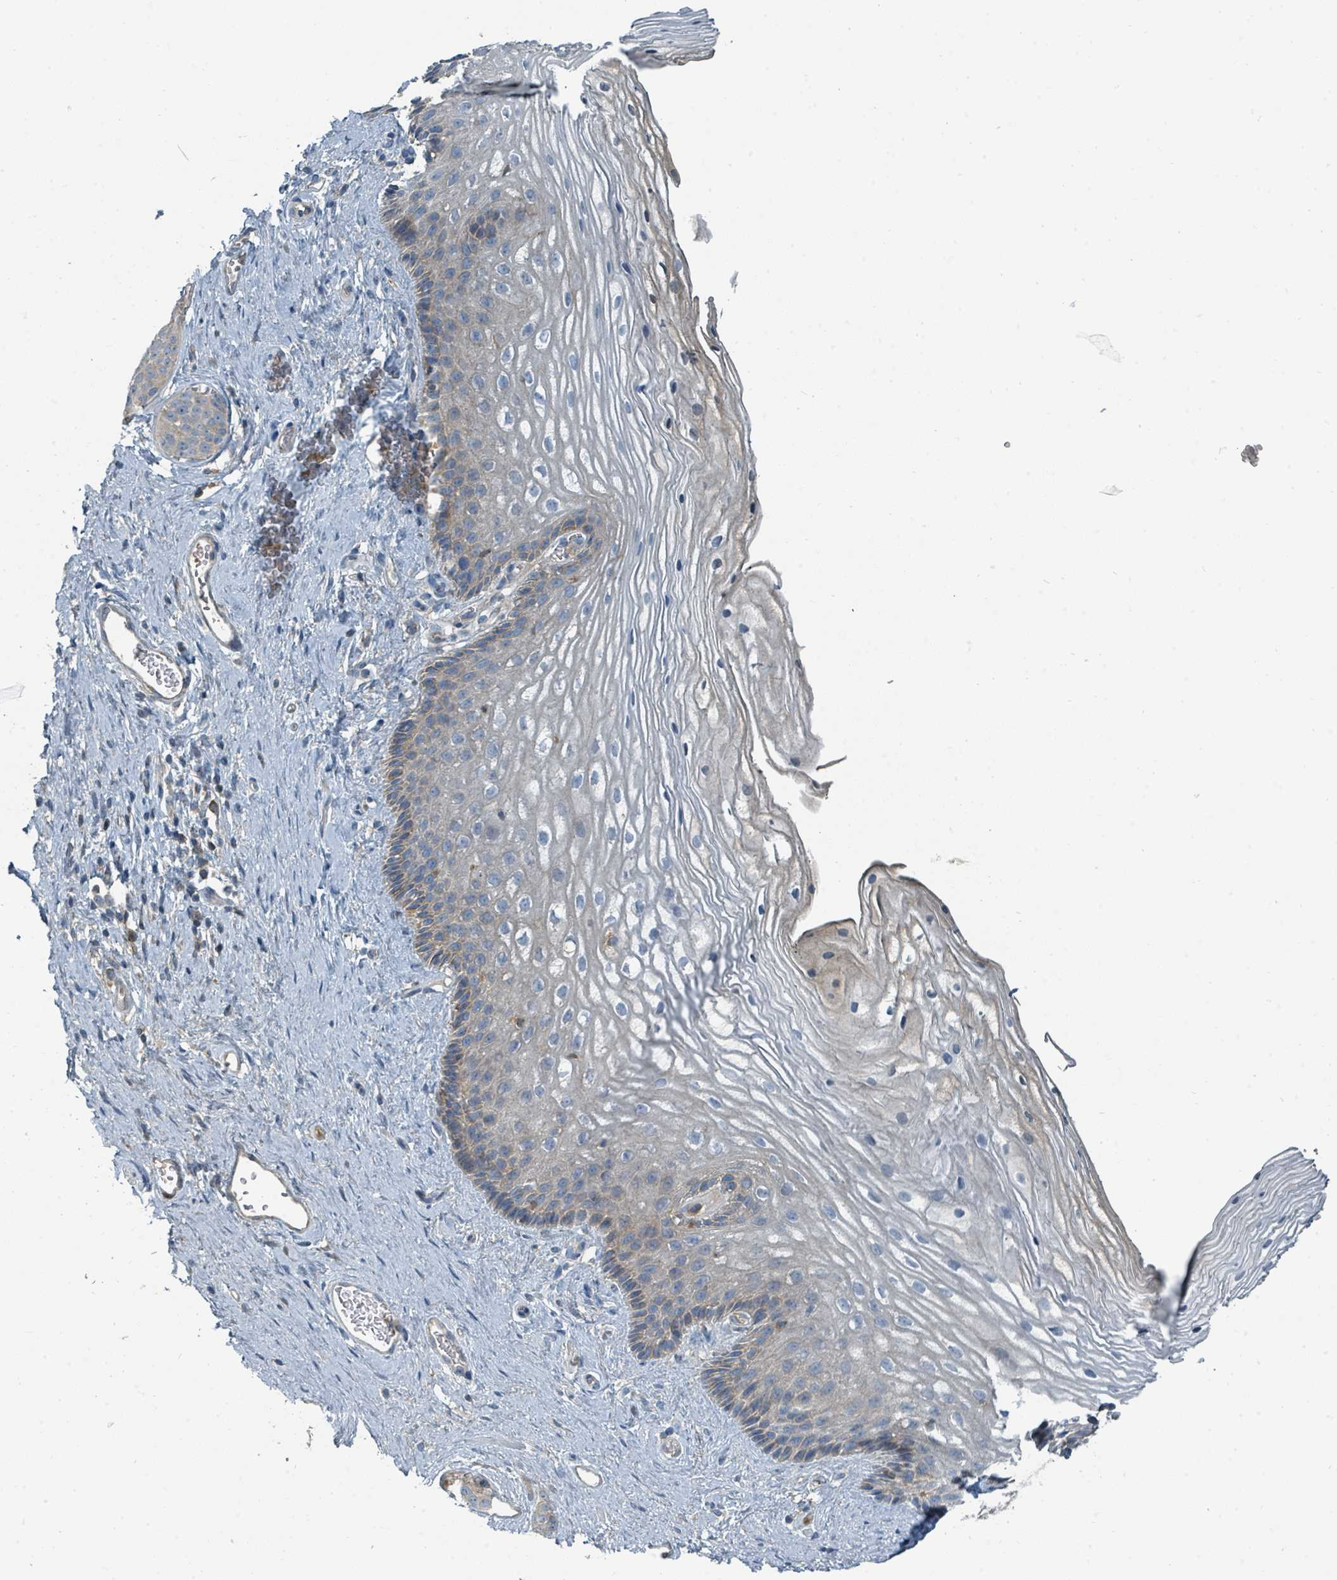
{"staining": {"intensity": "weak", "quantity": "<25%", "location": "cytoplasmic/membranous"}, "tissue": "vagina", "cell_type": "Squamous epithelial cells", "image_type": "normal", "snomed": [{"axis": "morphology", "description": "Normal tissue, NOS"}, {"axis": "topography", "description": "Vagina"}], "caption": "A high-resolution image shows IHC staining of unremarkable vagina, which displays no significant positivity in squamous epithelial cells. The staining is performed using DAB (3,3'-diaminobenzidine) brown chromogen with nuclei counter-stained in using hematoxylin.", "gene": "SLC25A23", "patient": {"sex": "female", "age": 47}}